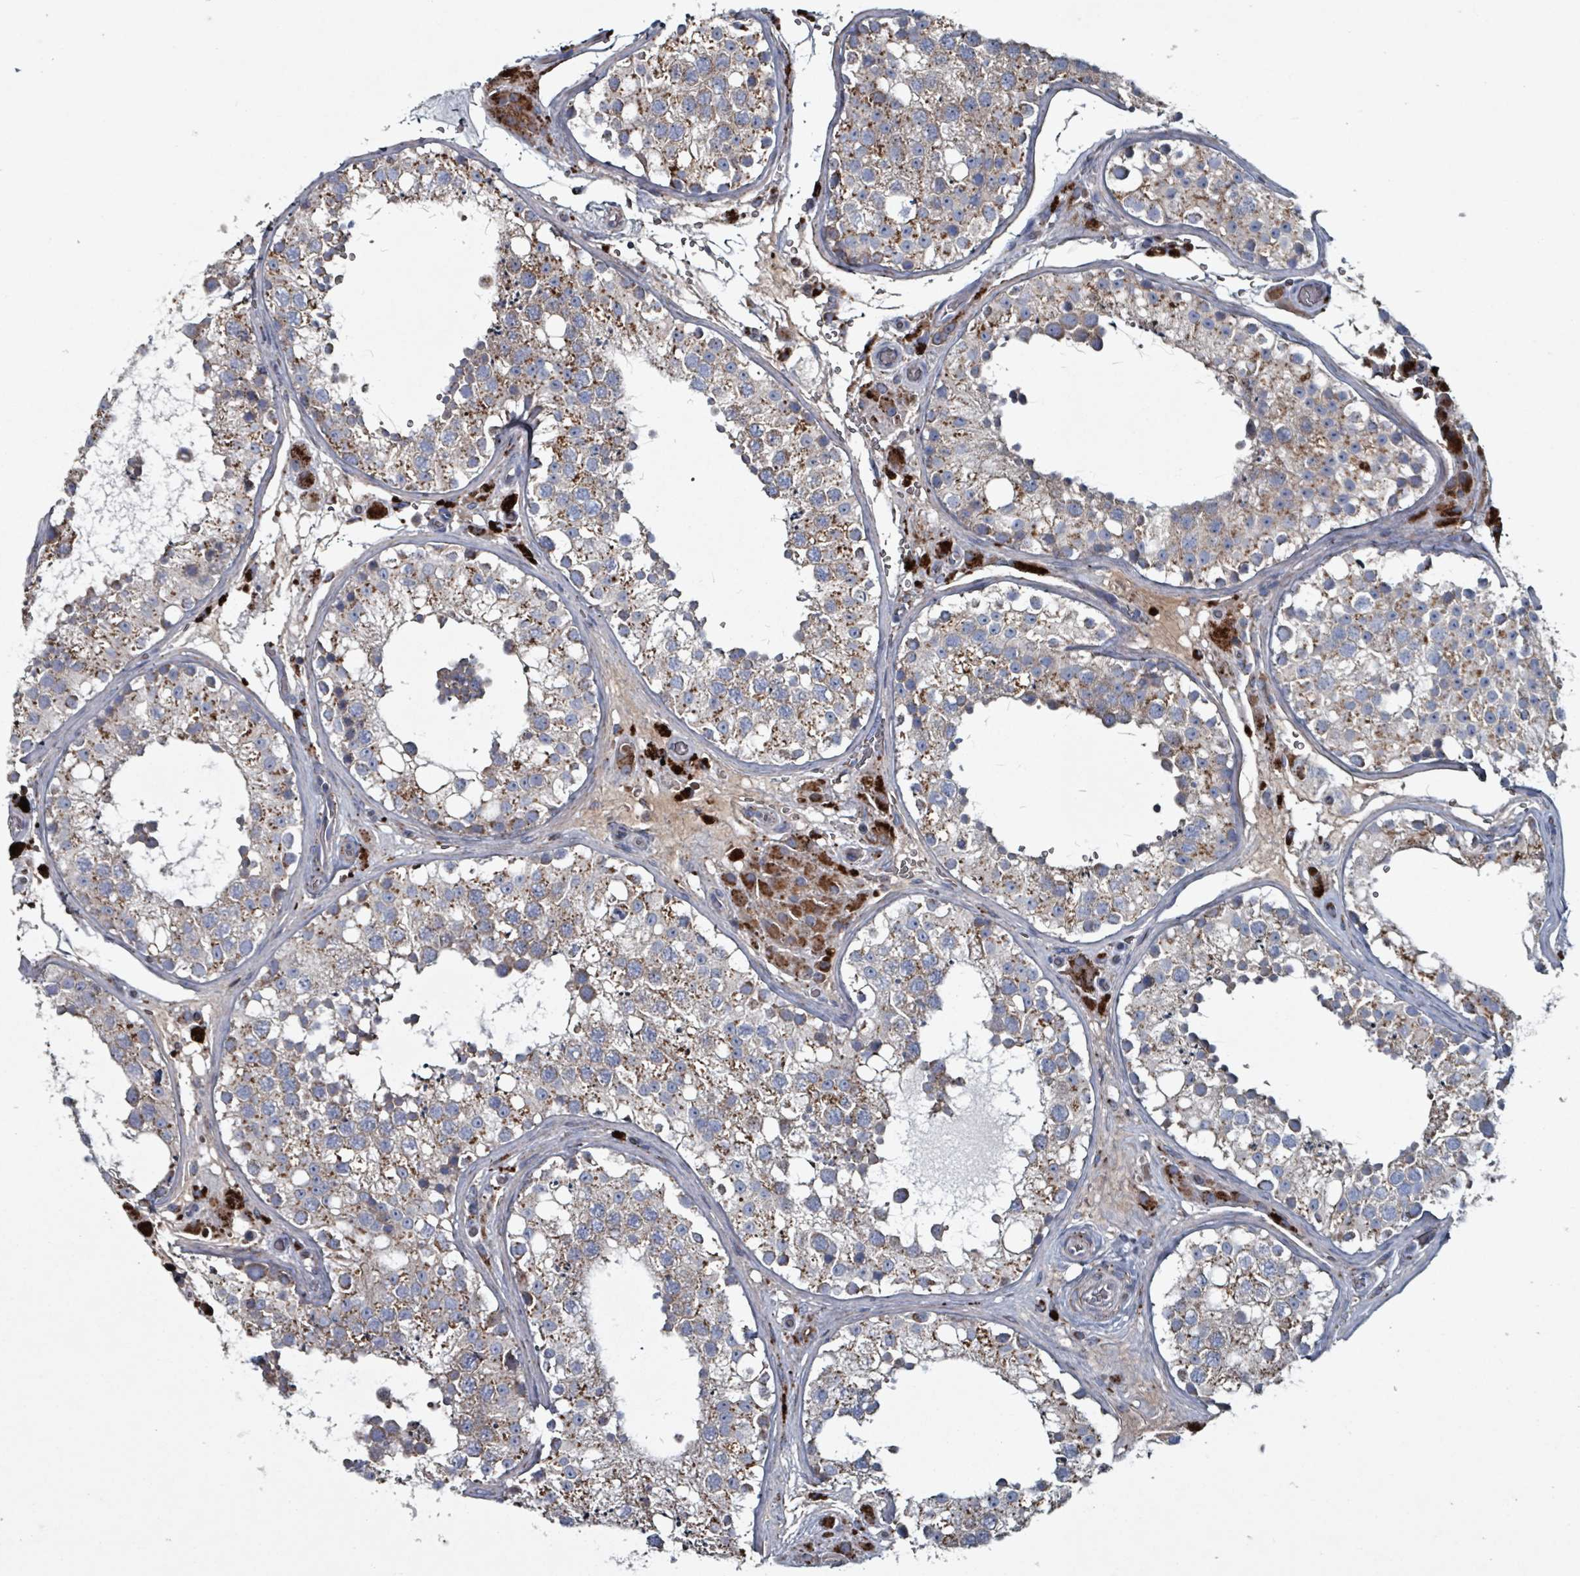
{"staining": {"intensity": "moderate", "quantity": ">75%", "location": "cytoplasmic/membranous"}, "tissue": "testis", "cell_type": "Cells in seminiferous ducts", "image_type": "normal", "snomed": [{"axis": "morphology", "description": "Normal tissue, NOS"}, {"axis": "topography", "description": "Testis"}], "caption": "The micrograph reveals immunohistochemical staining of benign testis. There is moderate cytoplasmic/membranous staining is identified in about >75% of cells in seminiferous ducts. Ihc stains the protein of interest in brown and the nuclei are stained blue.", "gene": "ABHD18", "patient": {"sex": "male", "age": 26}}